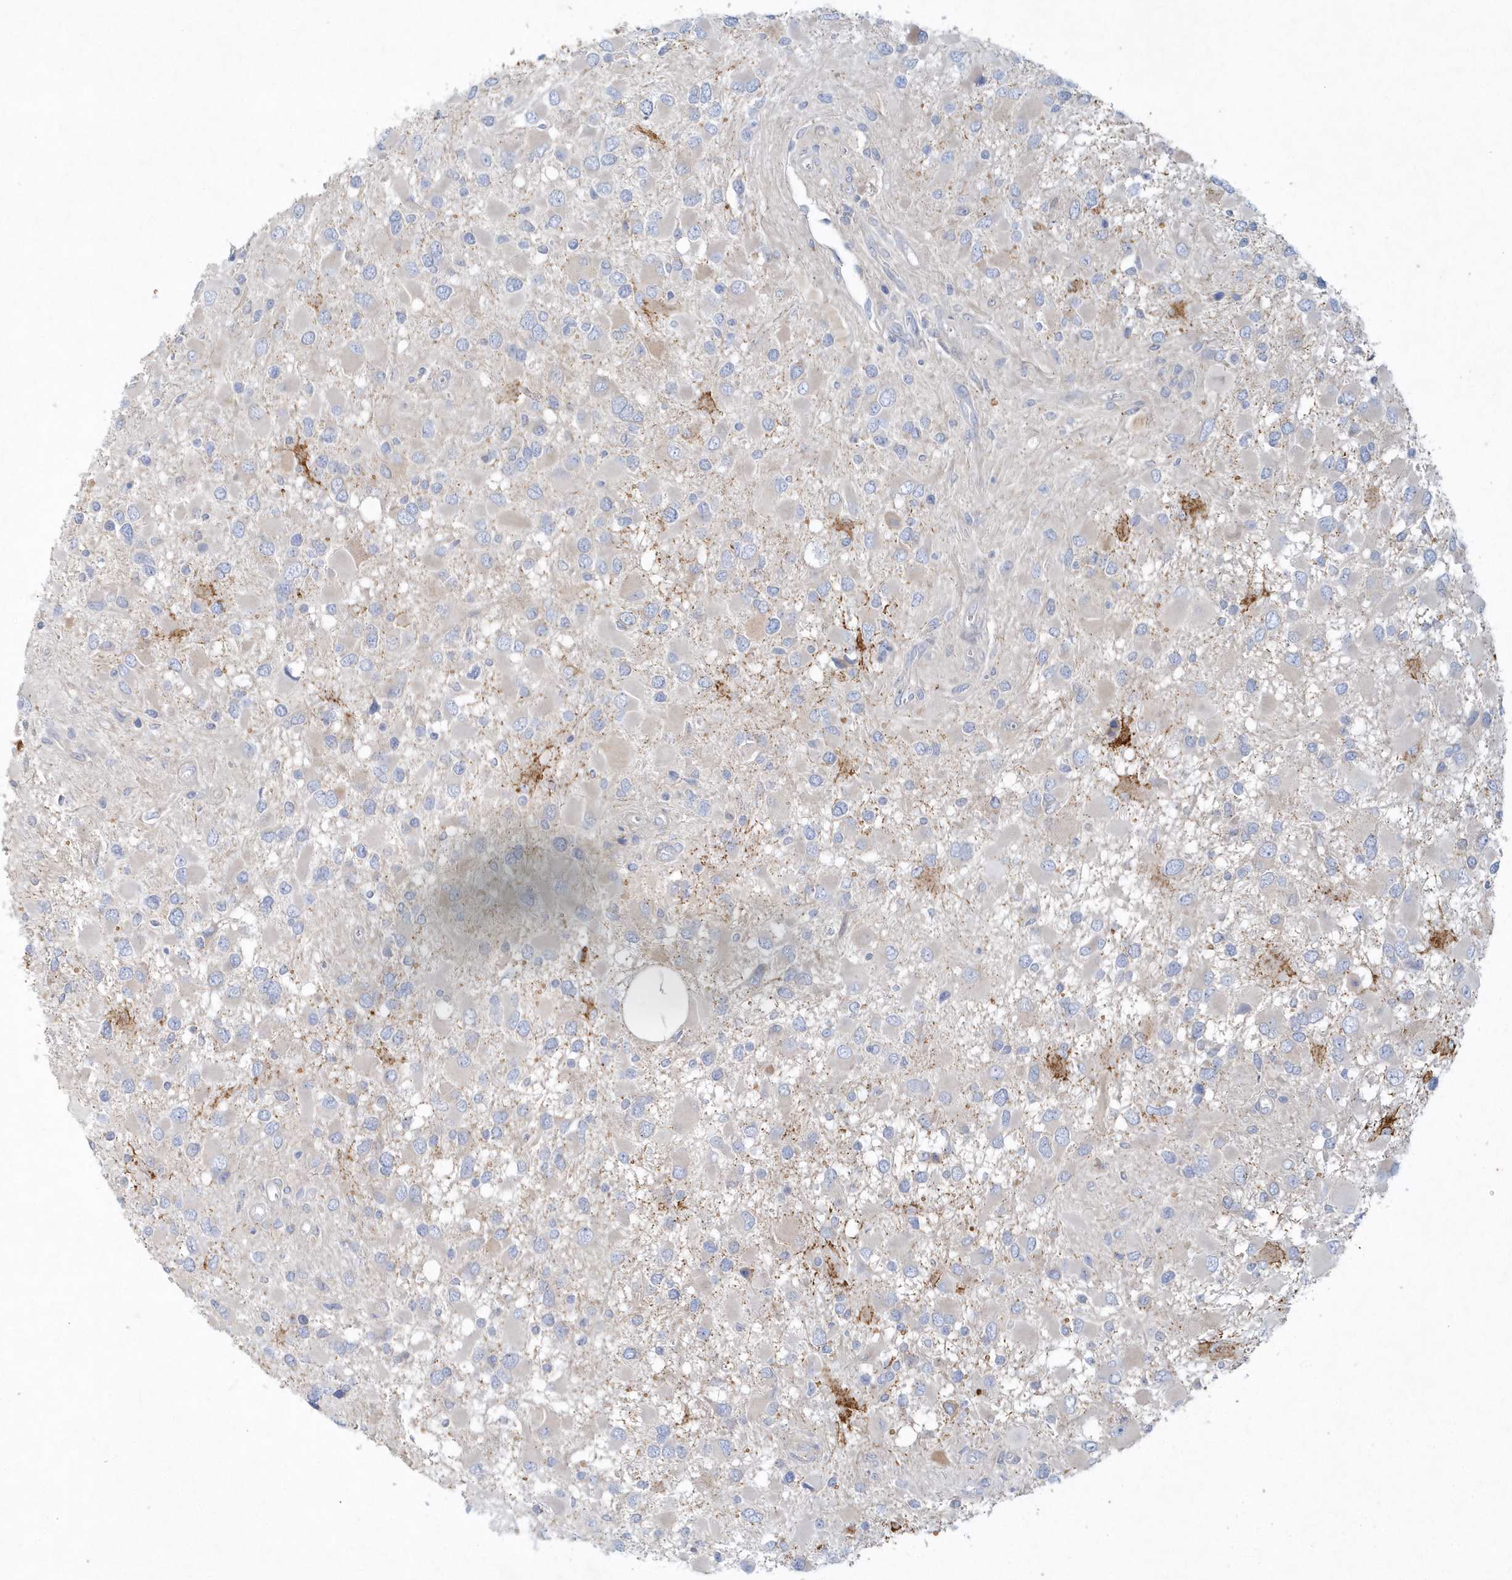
{"staining": {"intensity": "negative", "quantity": "none", "location": "none"}, "tissue": "glioma", "cell_type": "Tumor cells", "image_type": "cancer", "snomed": [{"axis": "morphology", "description": "Glioma, malignant, High grade"}, {"axis": "topography", "description": "Brain"}], "caption": "Immunohistochemical staining of human glioma displays no significant positivity in tumor cells. The staining is performed using DAB (3,3'-diaminobenzidine) brown chromogen with nuclei counter-stained in using hematoxylin.", "gene": "DNAH1", "patient": {"sex": "male", "age": 53}}